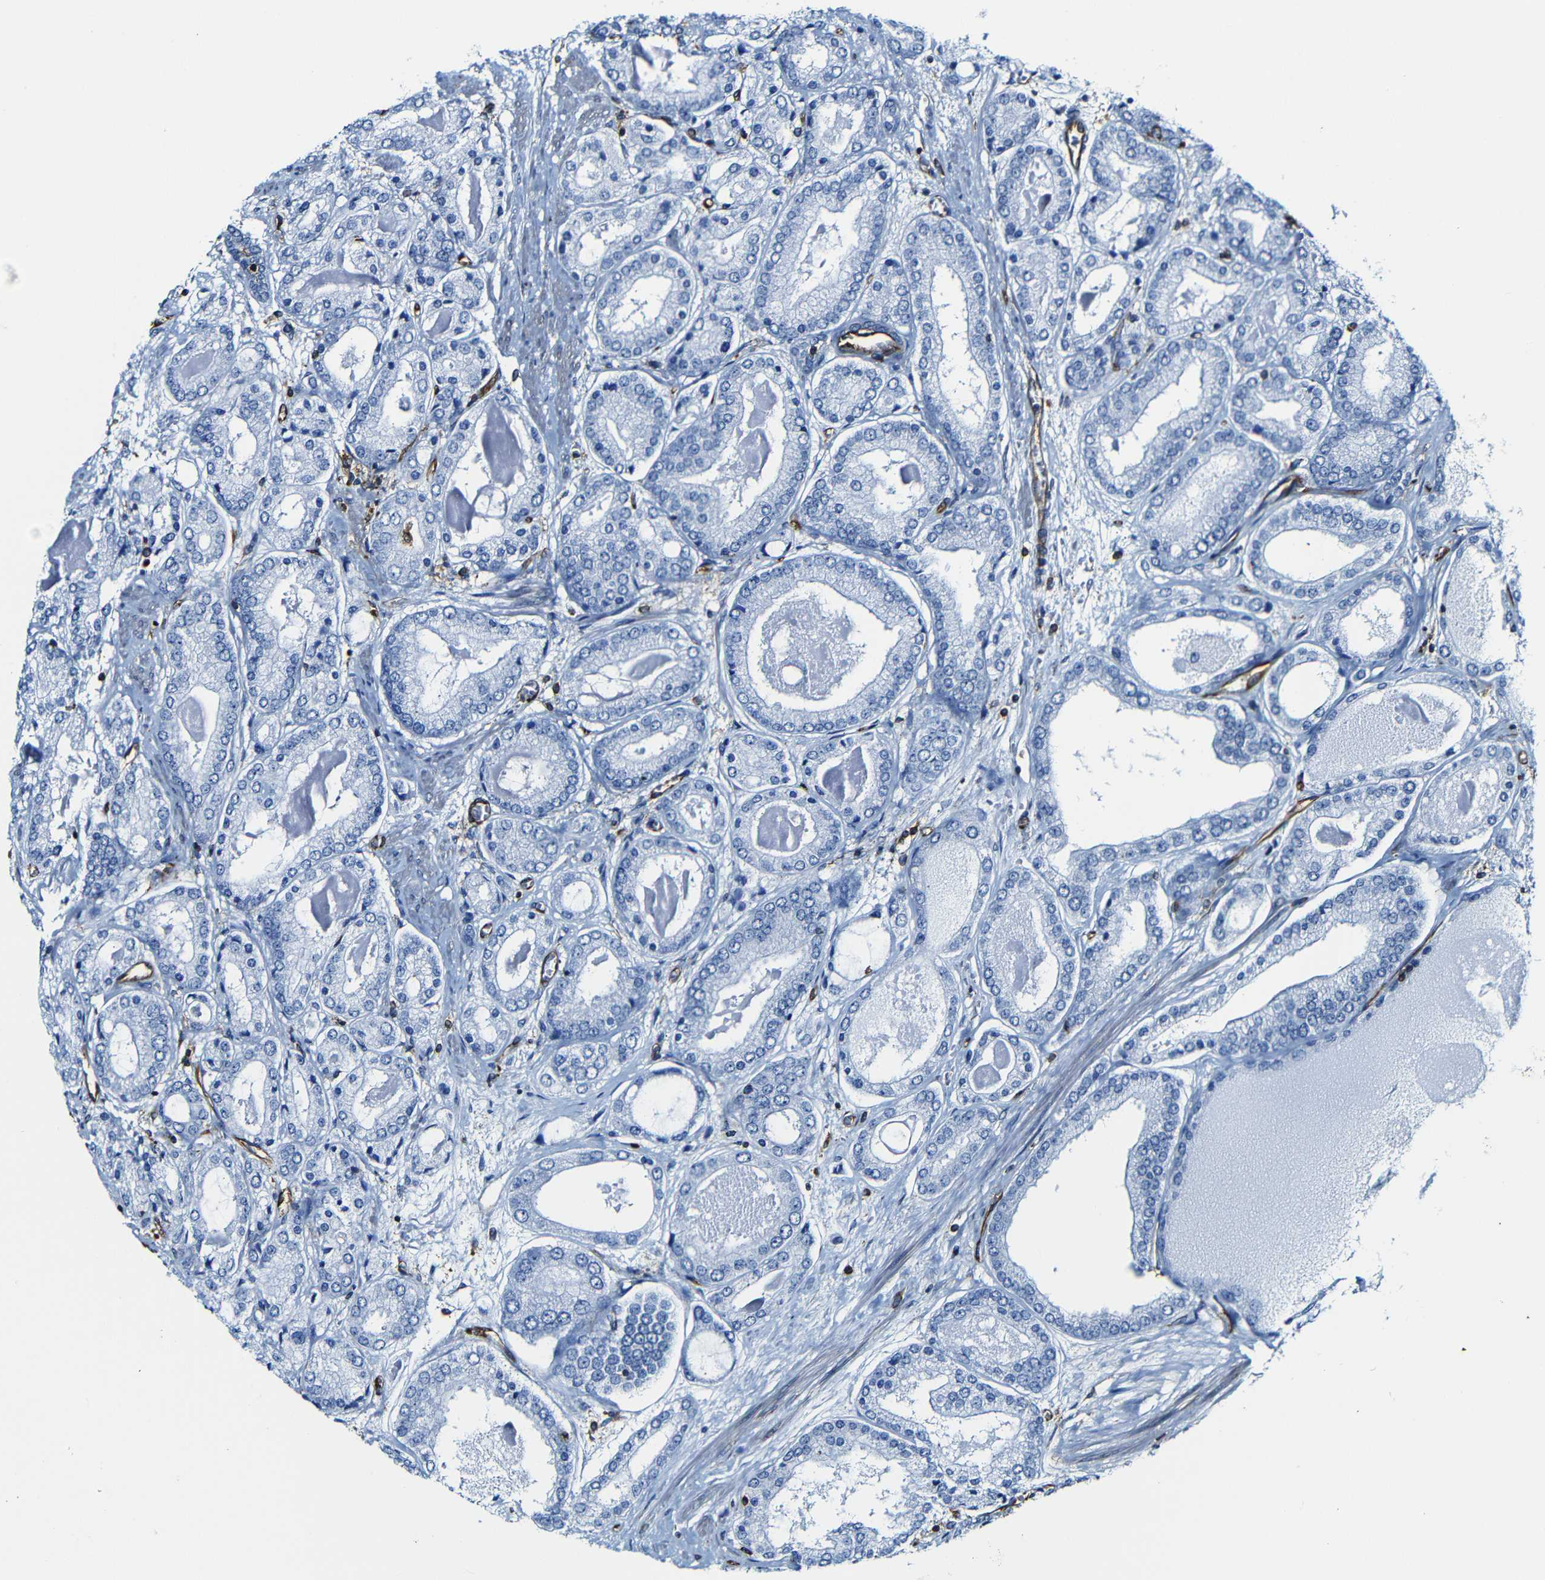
{"staining": {"intensity": "negative", "quantity": "none", "location": "none"}, "tissue": "prostate cancer", "cell_type": "Tumor cells", "image_type": "cancer", "snomed": [{"axis": "morphology", "description": "Adenocarcinoma, High grade"}, {"axis": "topography", "description": "Prostate"}], "caption": "High power microscopy photomicrograph of an immunohistochemistry (IHC) image of adenocarcinoma (high-grade) (prostate), revealing no significant positivity in tumor cells.", "gene": "MSN", "patient": {"sex": "male", "age": 59}}